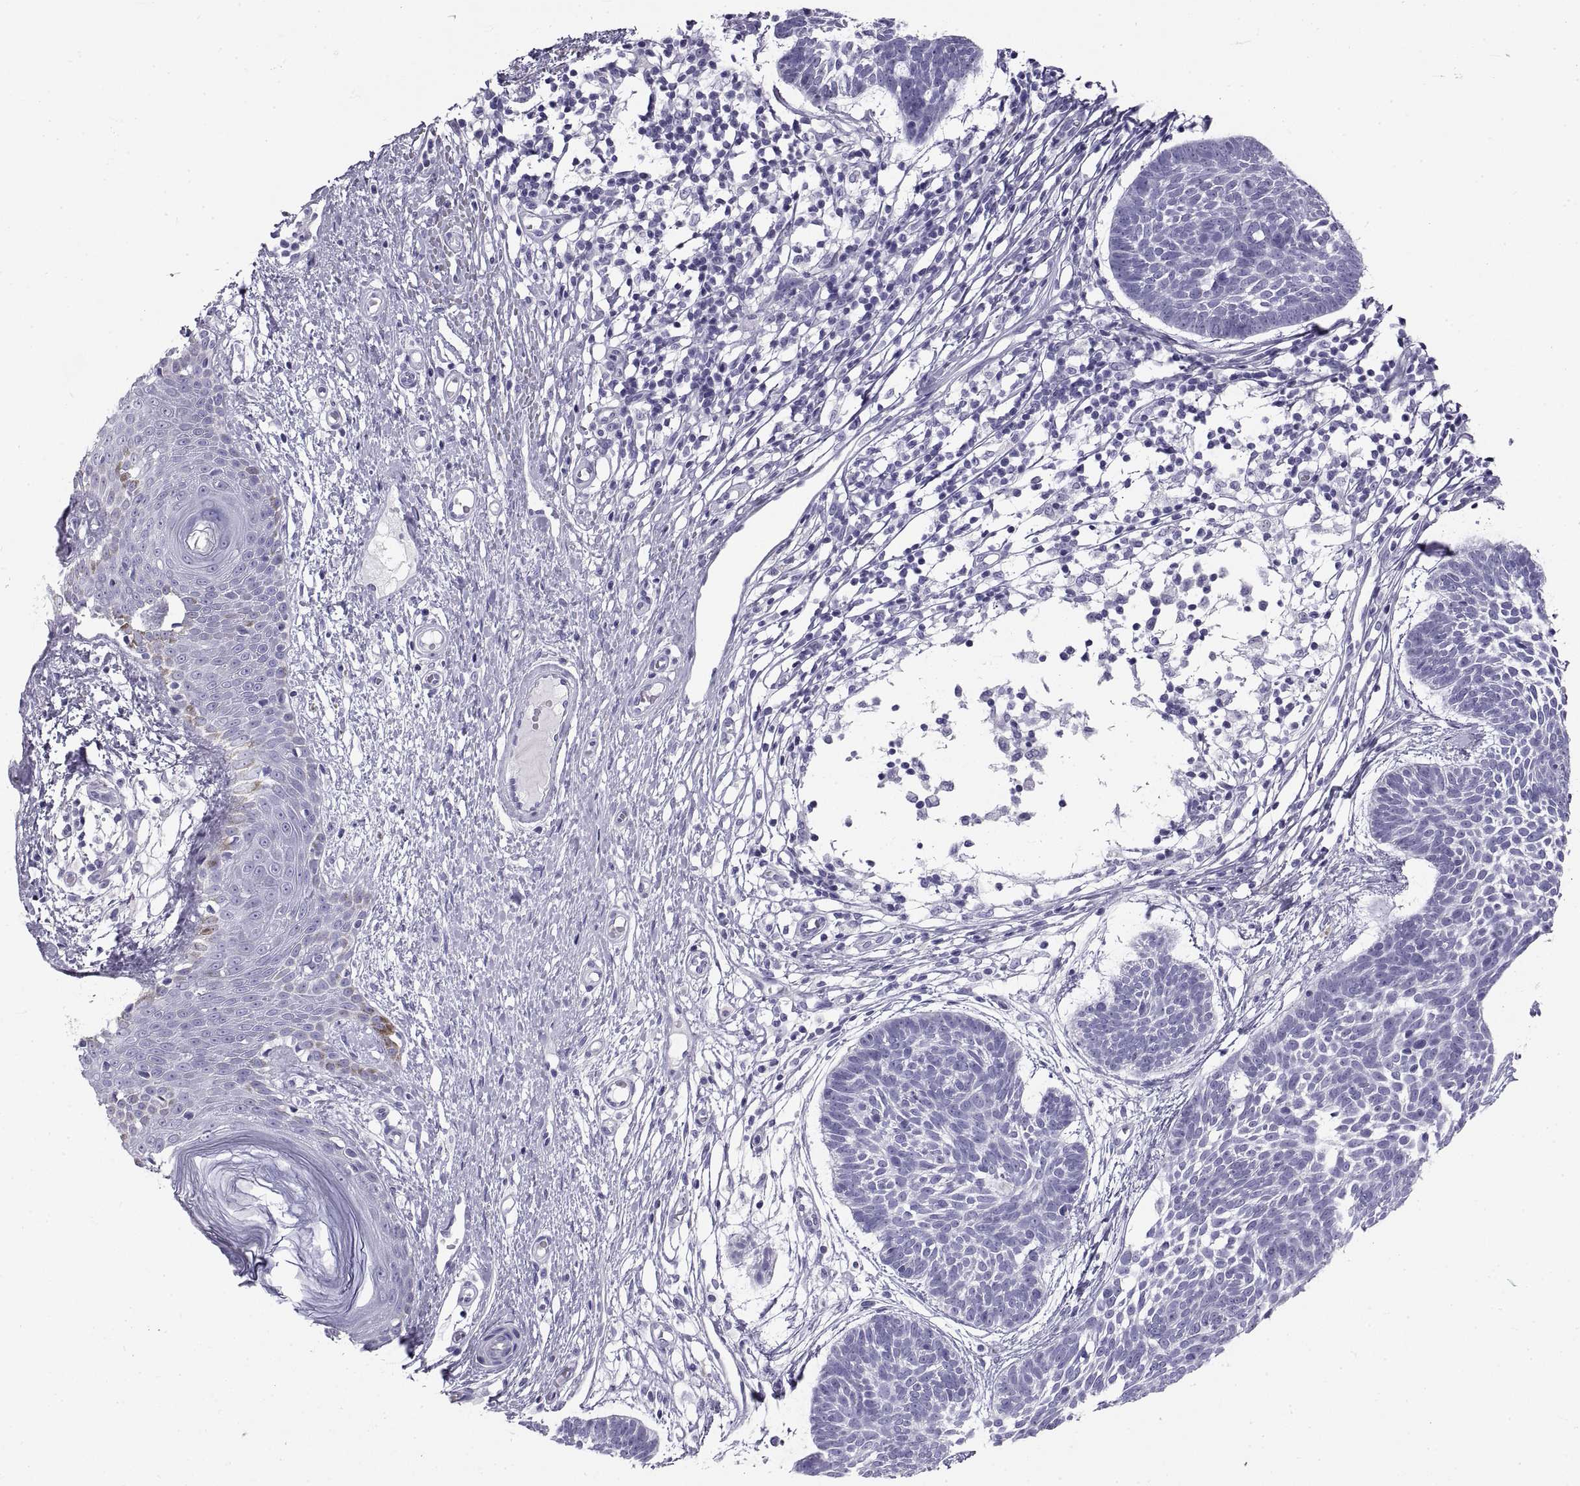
{"staining": {"intensity": "negative", "quantity": "none", "location": "none"}, "tissue": "skin cancer", "cell_type": "Tumor cells", "image_type": "cancer", "snomed": [{"axis": "morphology", "description": "Basal cell carcinoma"}, {"axis": "topography", "description": "Skin"}], "caption": "Immunohistochemistry of human skin basal cell carcinoma reveals no expression in tumor cells. The staining was performed using DAB to visualize the protein expression in brown, while the nuclei were stained in blue with hematoxylin (Magnification: 20x).", "gene": "RLBP1", "patient": {"sex": "male", "age": 85}}